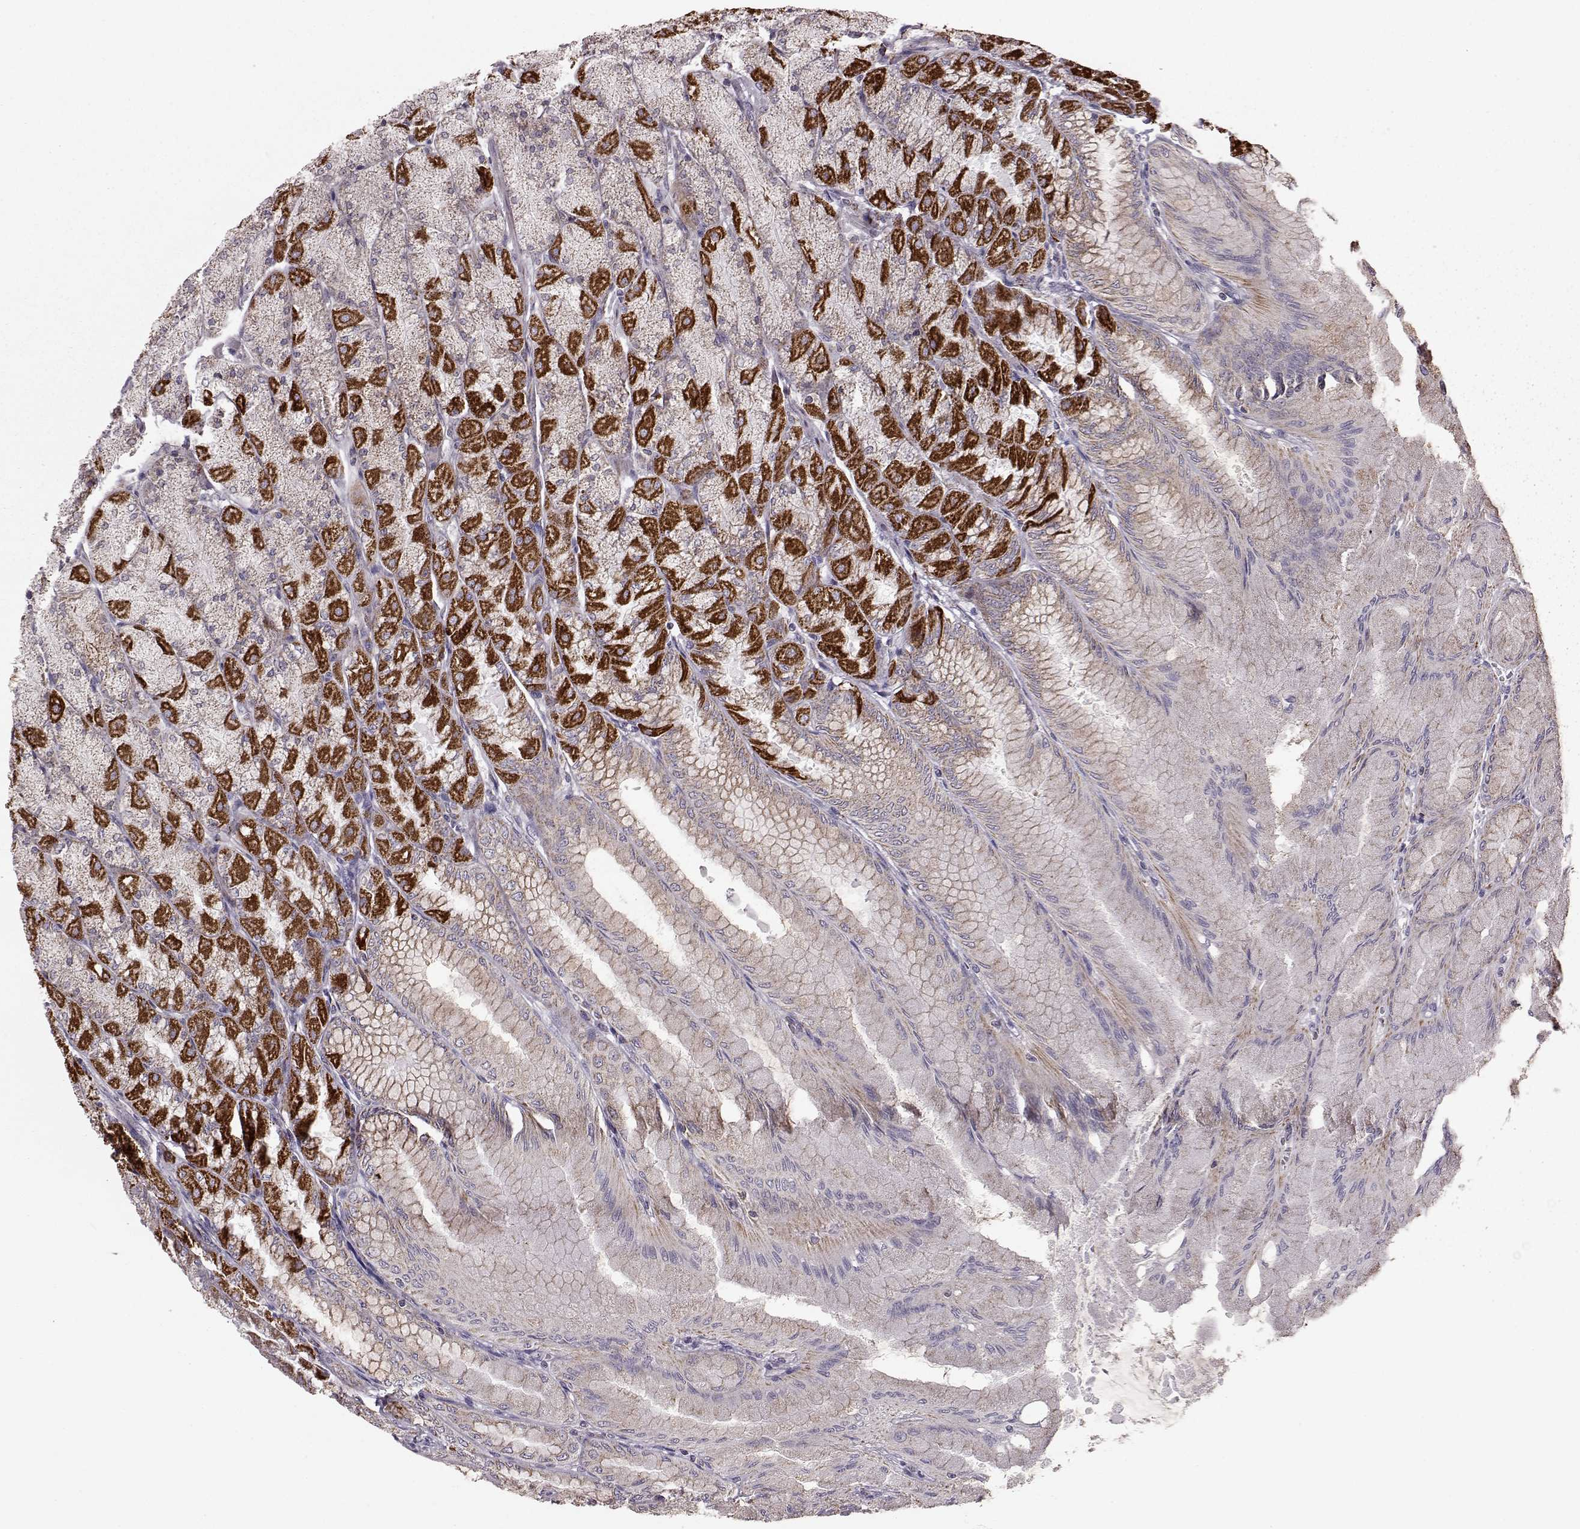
{"staining": {"intensity": "strong", "quantity": "25%-75%", "location": "cytoplasmic/membranous"}, "tissue": "stomach", "cell_type": "Glandular cells", "image_type": "normal", "snomed": [{"axis": "morphology", "description": "Normal tissue, NOS"}, {"axis": "topography", "description": "Stomach, upper"}], "caption": "Glandular cells display high levels of strong cytoplasmic/membranous positivity in approximately 25%-75% of cells in unremarkable human stomach.", "gene": "FAM8A1", "patient": {"sex": "male", "age": 60}}